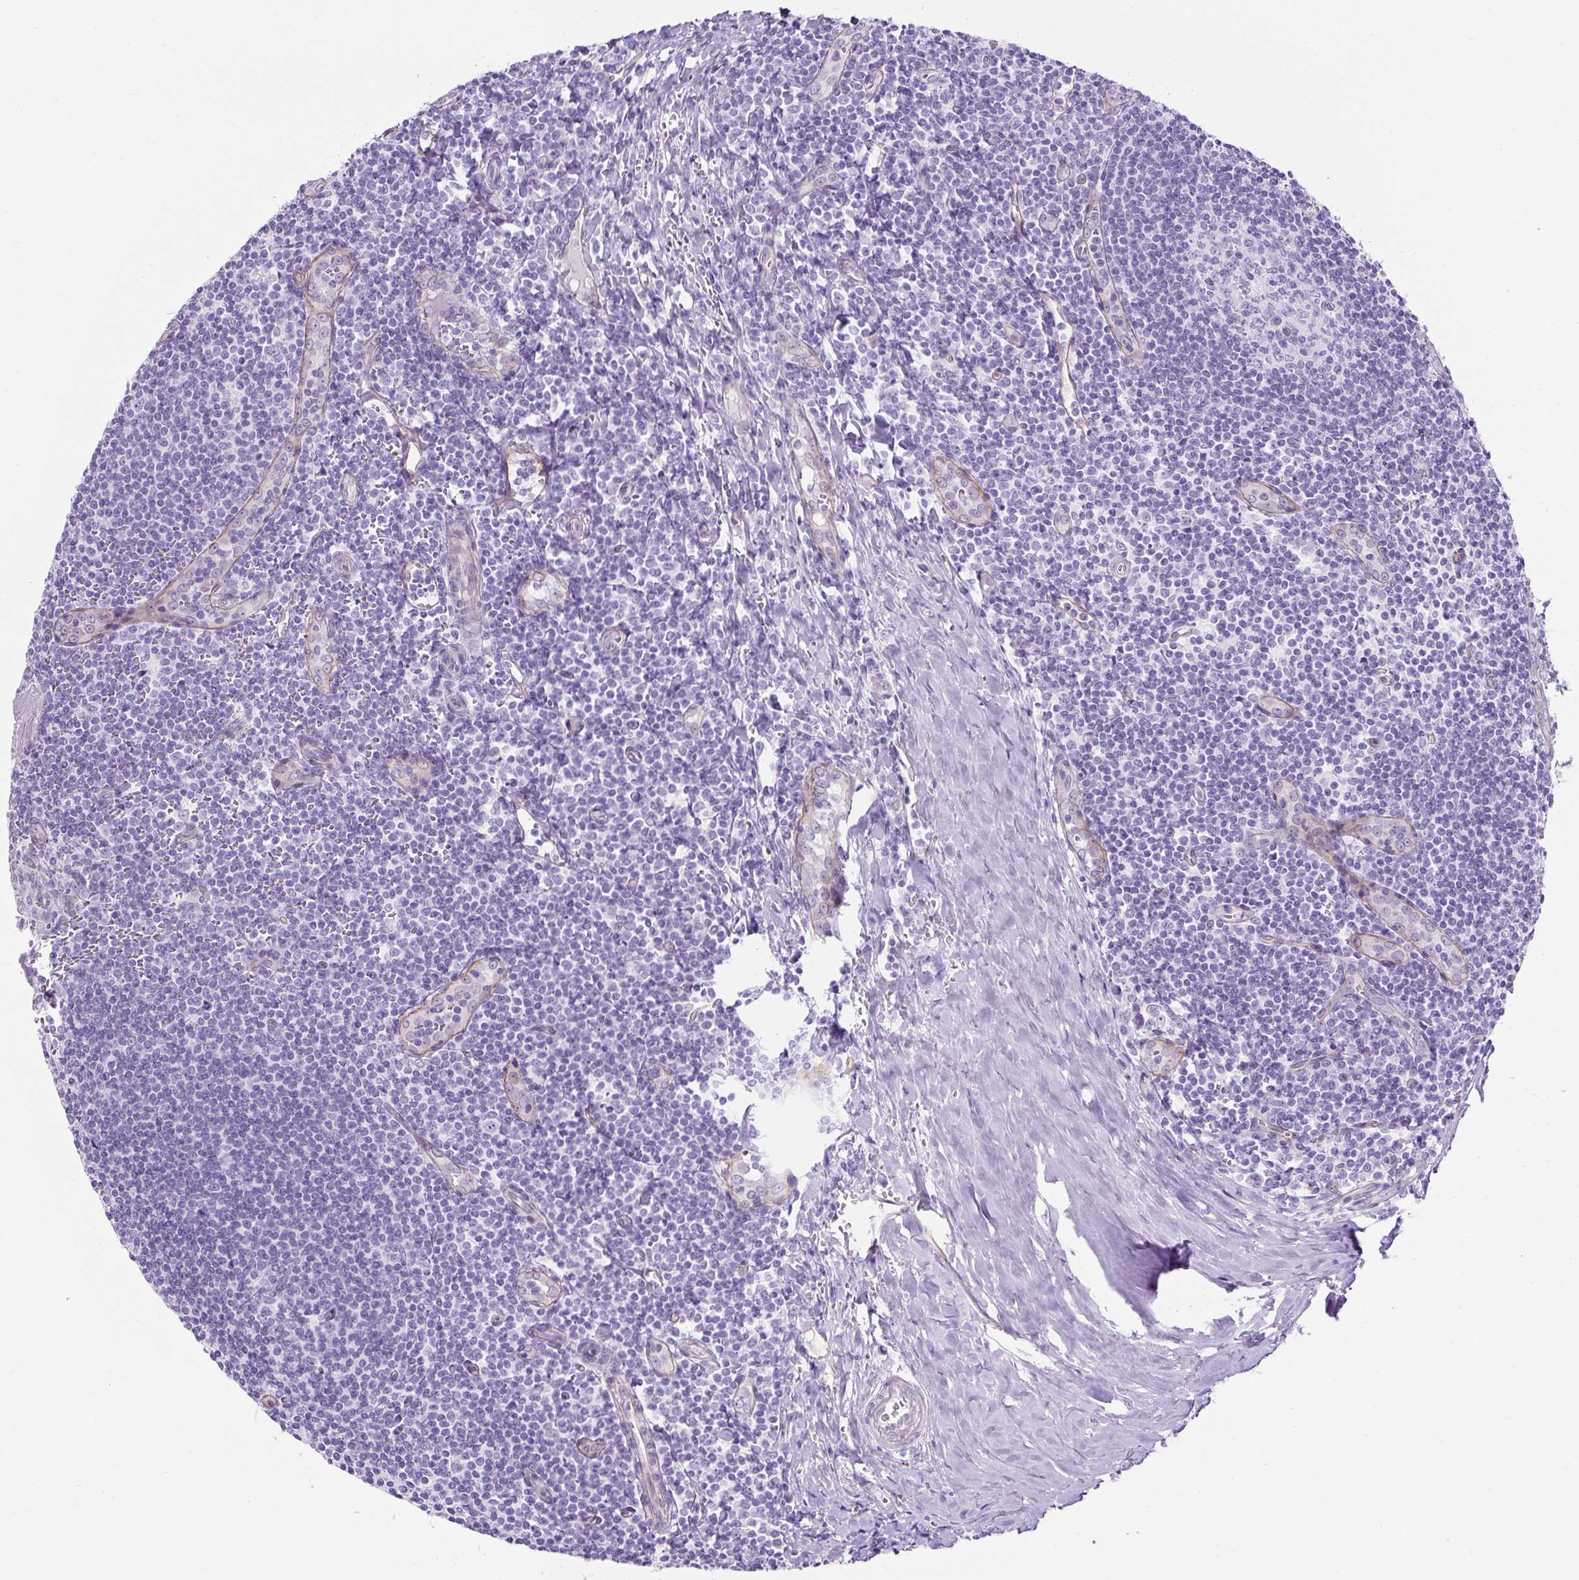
{"staining": {"intensity": "negative", "quantity": "none", "location": "none"}, "tissue": "tonsil", "cell_type": "Germinal center cells", "image_type": "normal", "snomed": [{"axis": "morphology", "description": "Normal tissue, NOS"}, {"axis": "topography", "description": "Tonsil"}], "caption": "High magnification brightfield microscopy of unremarkable tonsil stained with DAB (brown) and counterstained with hematoxylin (blue): germinal center cells show no significant positivity. (DAB IHC with hematoxylin counter stain).", "gene": "KRT12", "patient": {"sex": "male", "age": 27}}